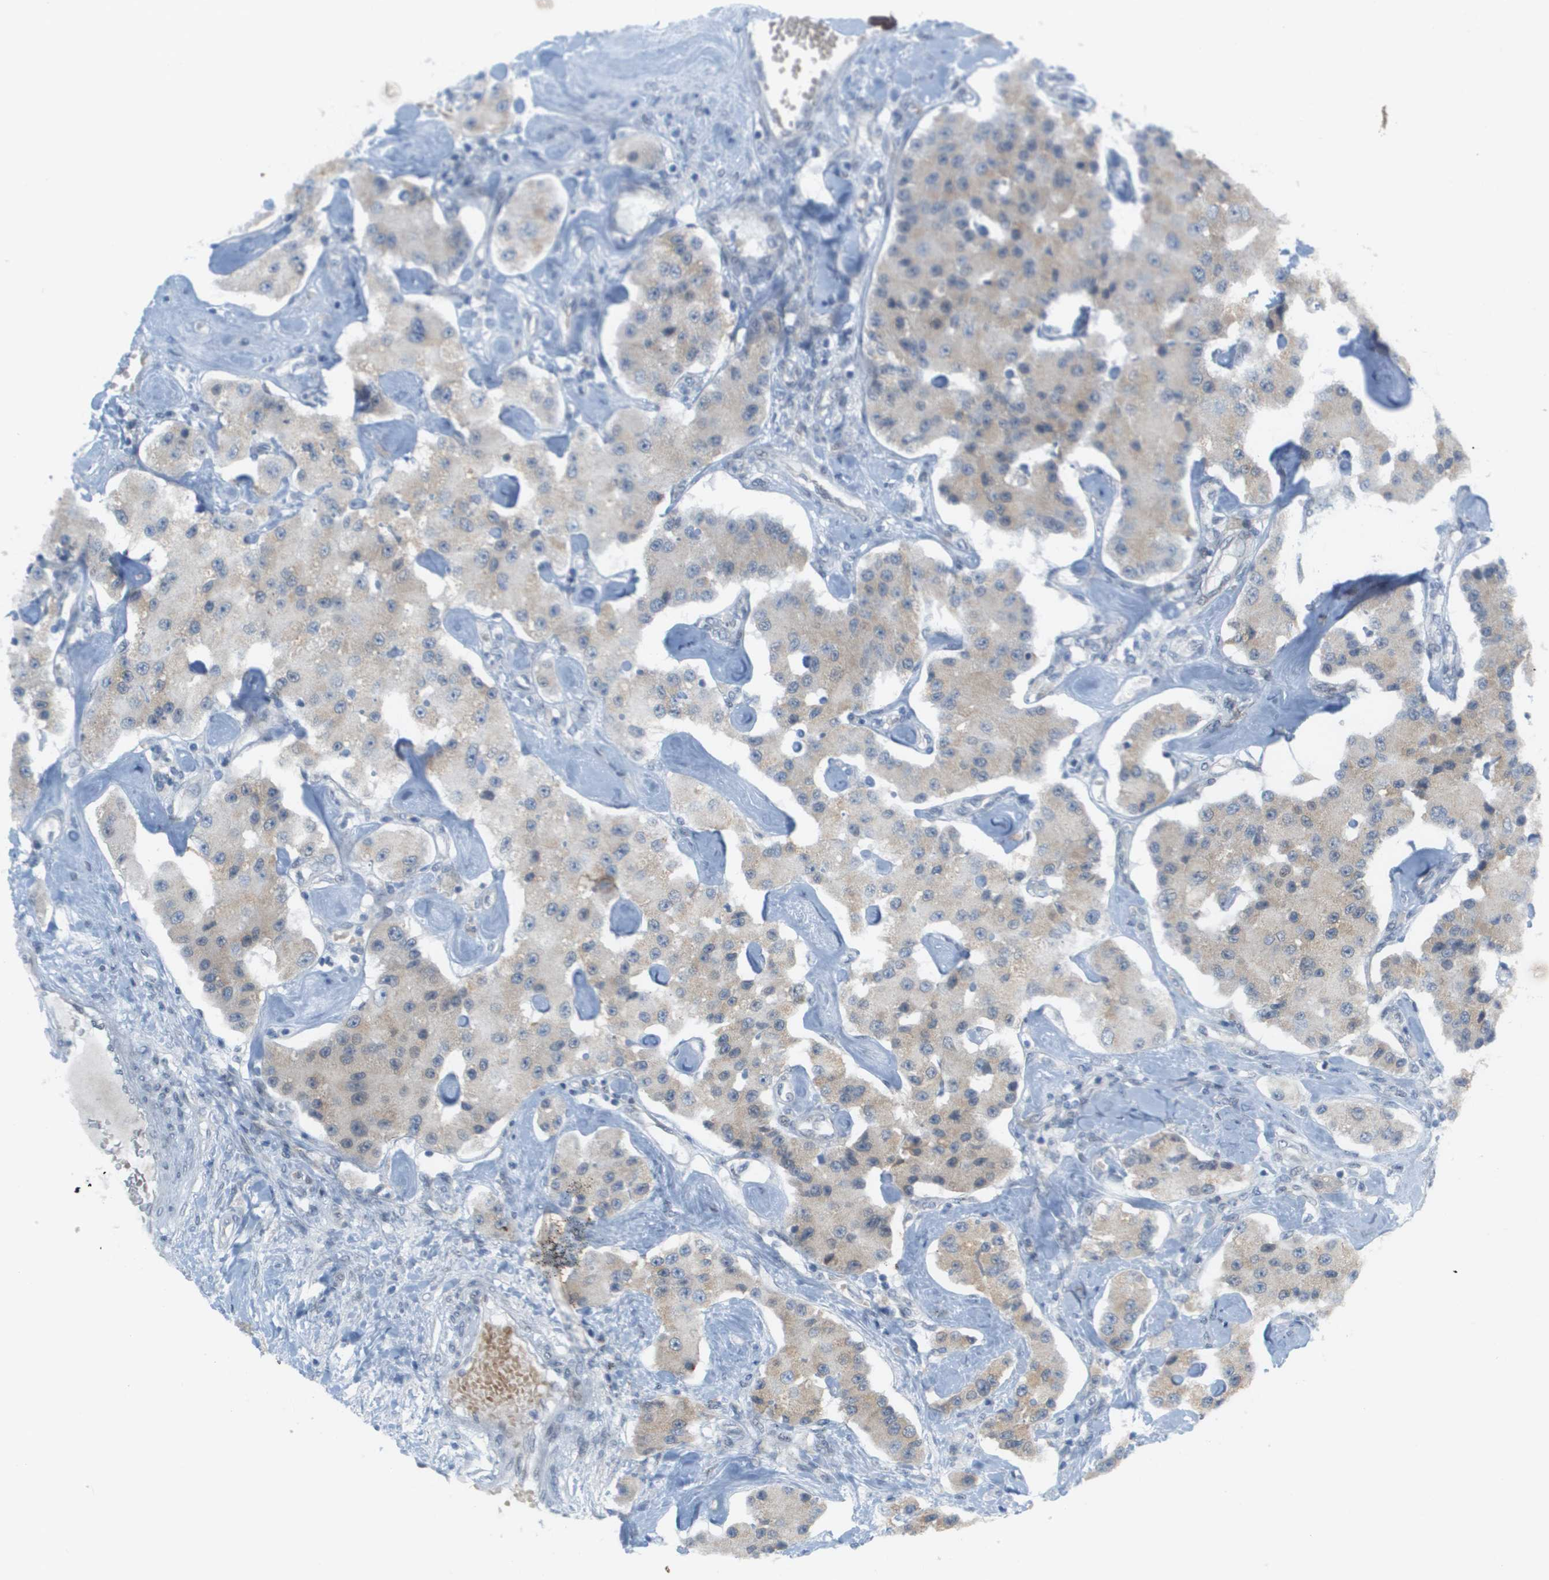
{"staining": {"intensity": "weak", "quantity": ">75%", "location": "cytoplasmic/membranous"}, "tissue": "carcinoid", "cell_type": "Tumor cells", "image_type": "cancer", "snomed": [{"axis": "morphology", "description": "Carcinoid, malignant, NOS"}, {"axis": "topography", "description": "Pancreas"}], "caption": "Immunohistochemistry of human carcinoid displays low levels of weak cytoplasmic/membranous positivity in about >75% of tumor cells.", "gene": "CACNB4", "patient": {"sex": "male", "age": 41}}